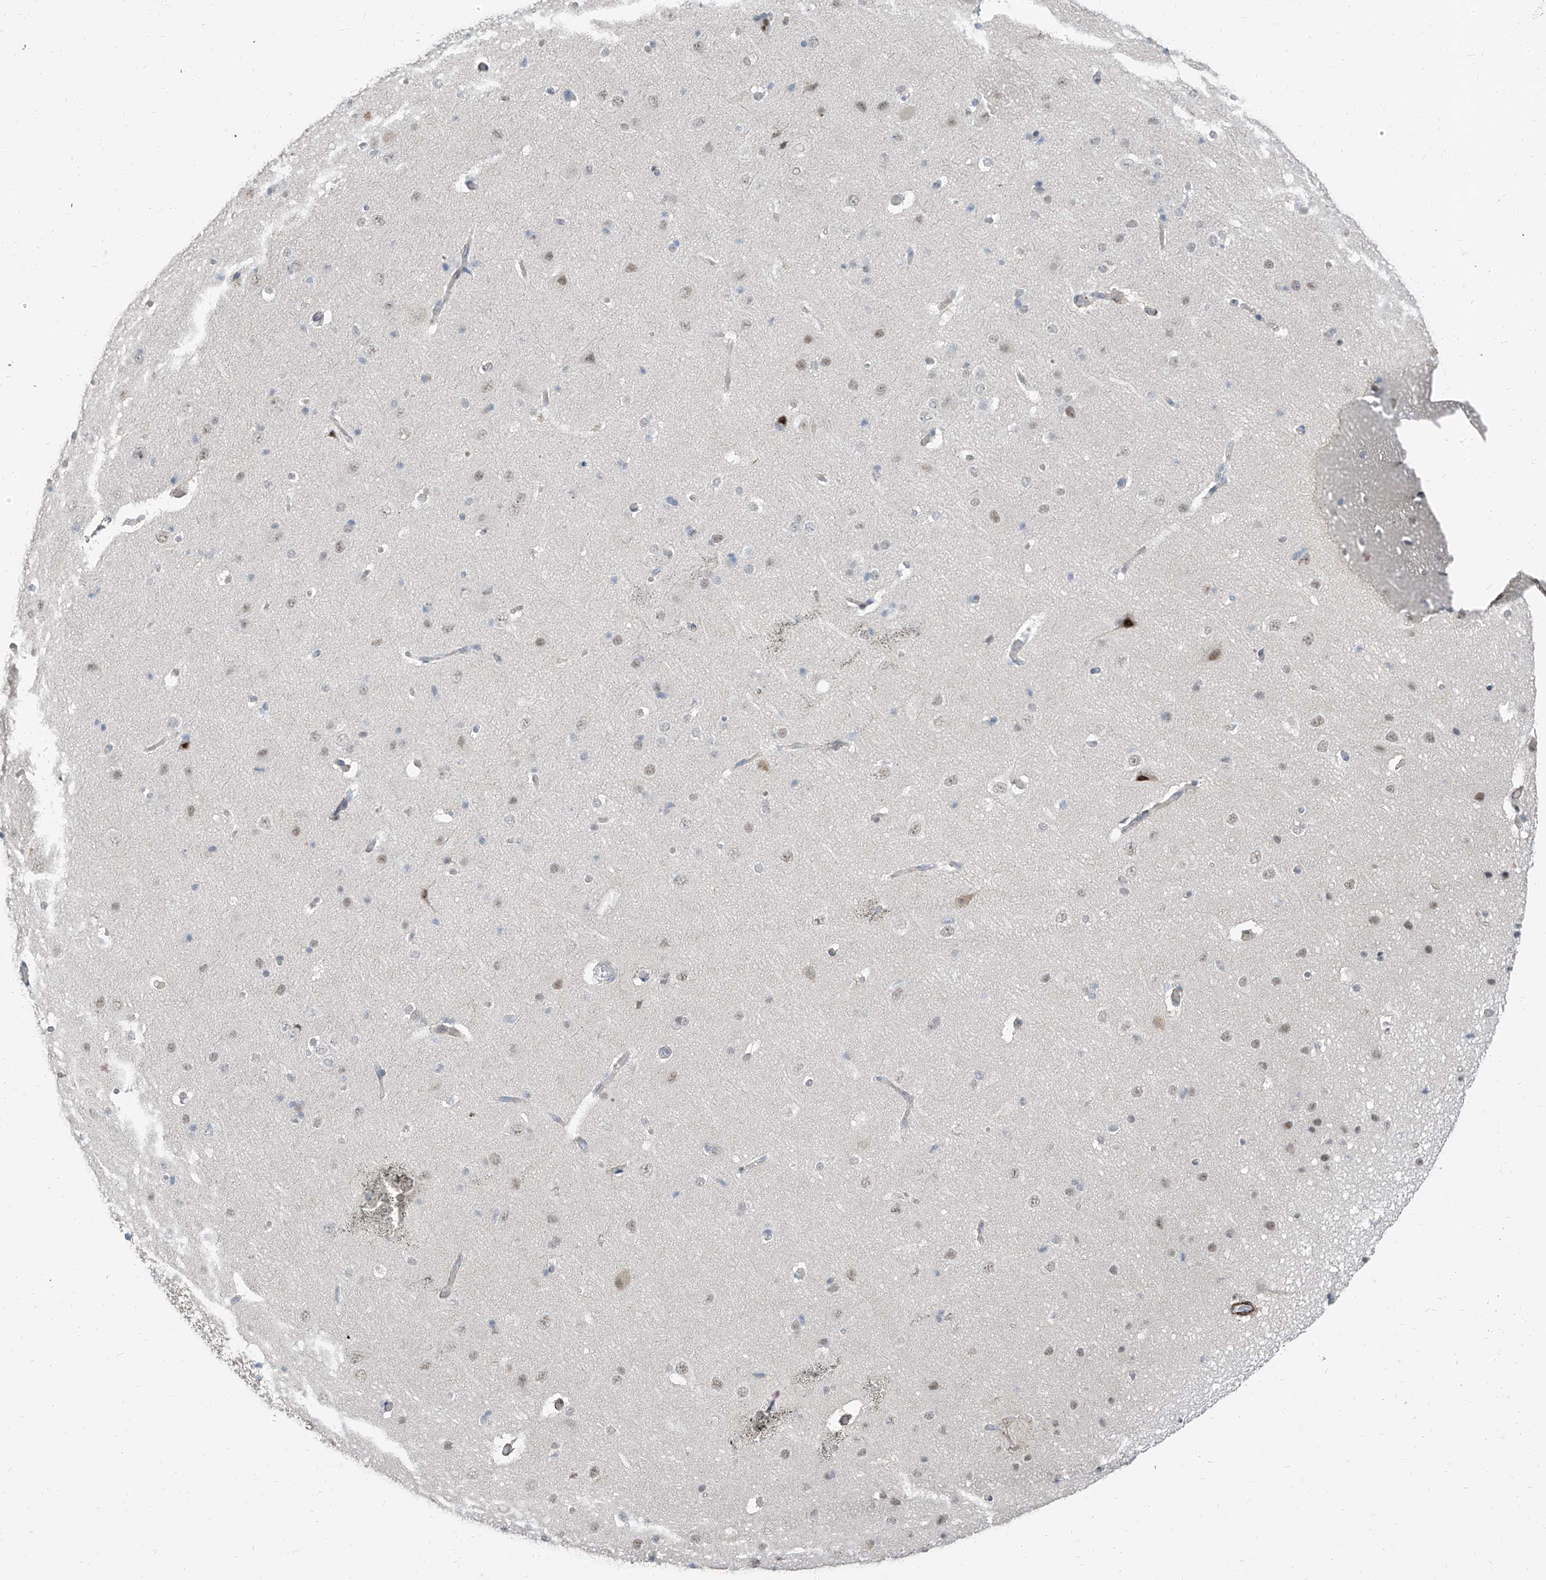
{"staining": {"intensity": "moderate", "quantity": ">75%", "location": "cytoplasmic/membranous"}, "tissue": "cerebral cortex", "cell_type": "Endothelial cells", "image_type": "normal", "snomed": [{"axis": "morphology", "description": "Normal tissue, NOS"}, {"axis": "topography", "description": "Cerebral cortex"}], "caption": "Endothelial cells demonstrate medium levels of moderate cytoplasmic/membranous positivity in about >75% of cells in benign cerebral cortex. (DAB (3,3'-diaminobenzidine) = brown stain, brightfield microscopy at high magnification).", "gene": "TXLNB", "patient": {"sex": "male", "age": 34}}